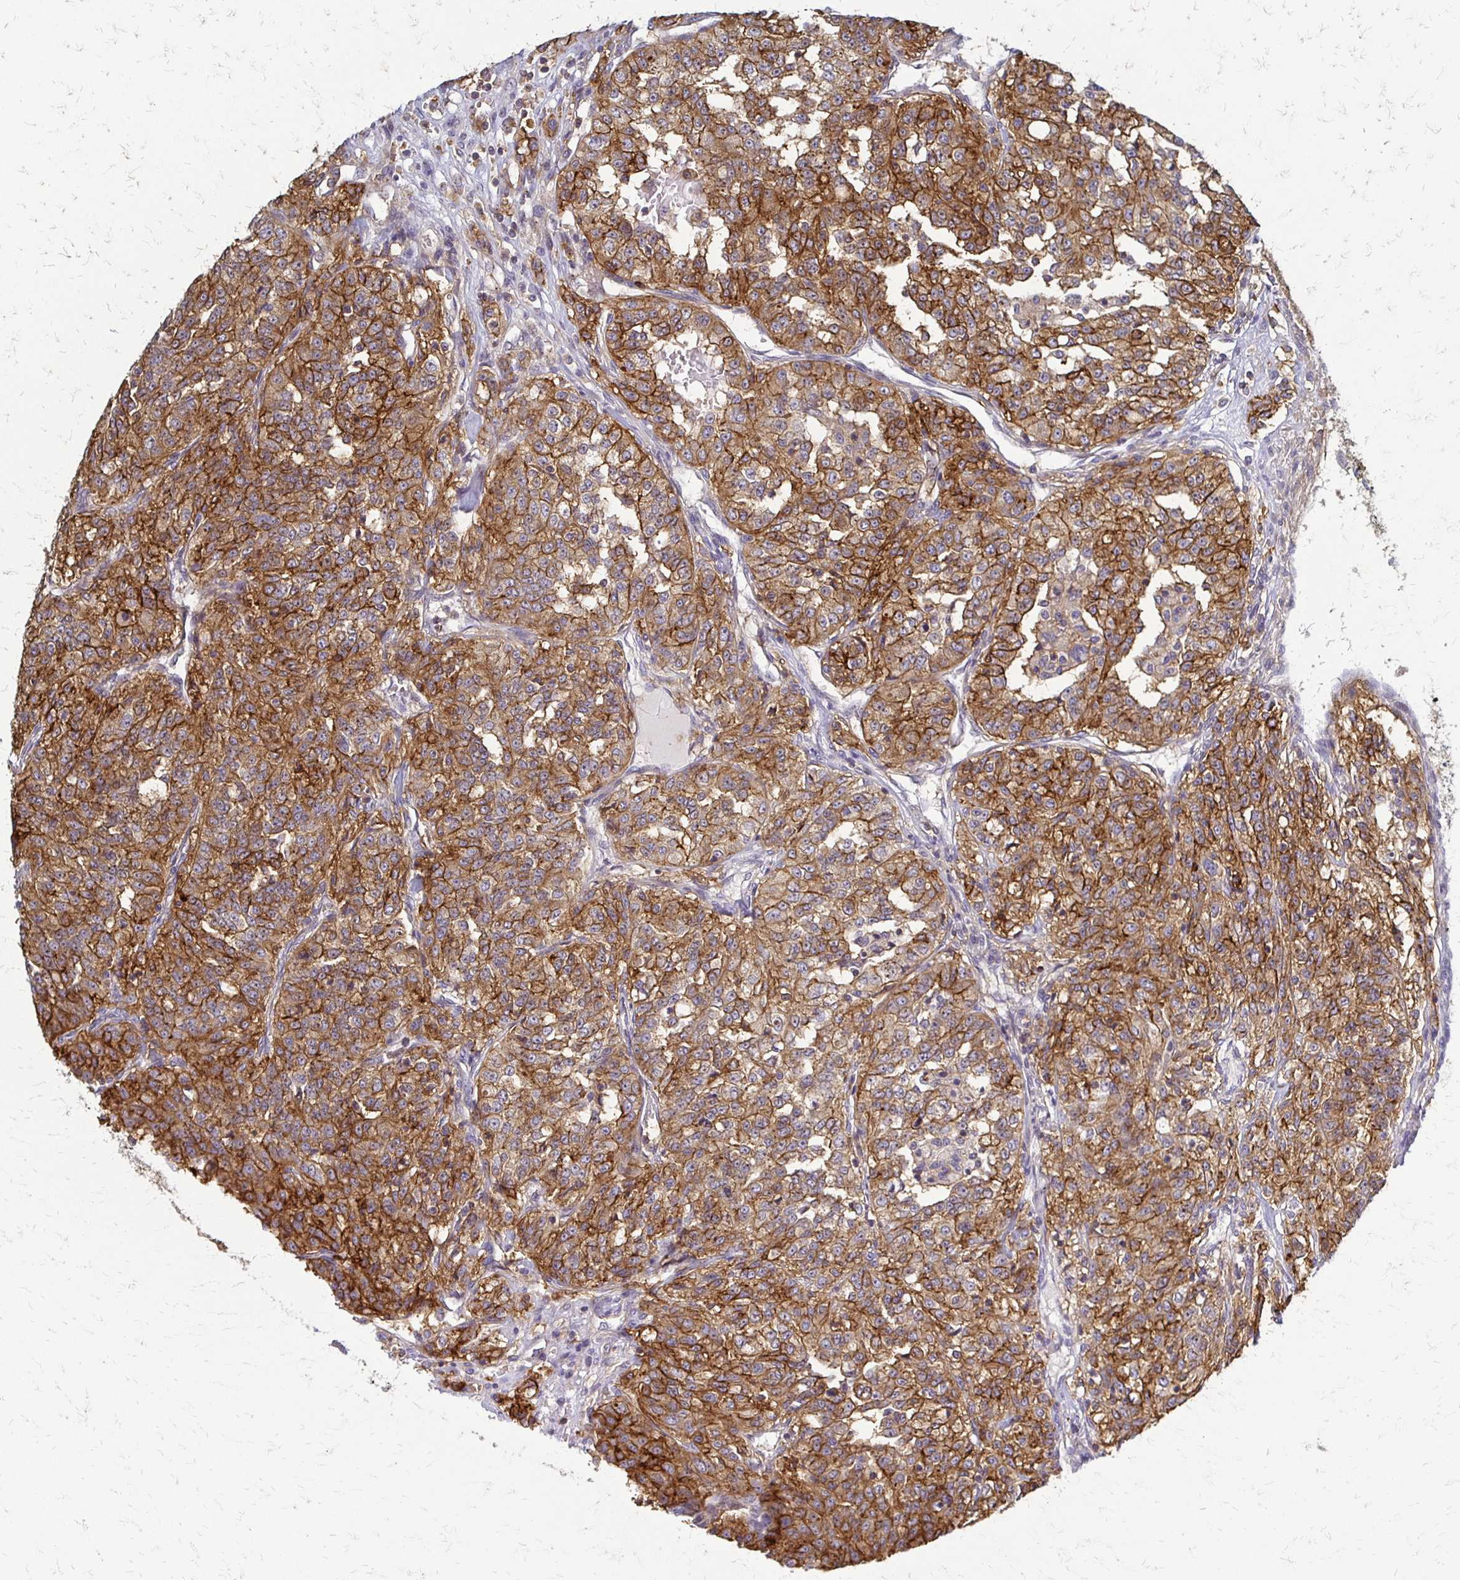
{"staining": {"intensity": "strong", "quantity": ">75%", "location": "cytoplasmic/membranous"}, "tissue": "renal cancer", "cell_type": "Tumor cells", "image_type": "cancer", "snomed": [{"axis": "morphology", "description": "Adenocarcinoma, NOS"}, {"axis": "topography", "description": "Kidney"}], "caption": "Strong cytoplasmic/membranous expression for a protein is present in approximately >75% of tumor cells of renal cancer using immunohistochemistry (IHC).", "gene": "SLC9A9", "patient": {"sex": "female", "age": 63}}